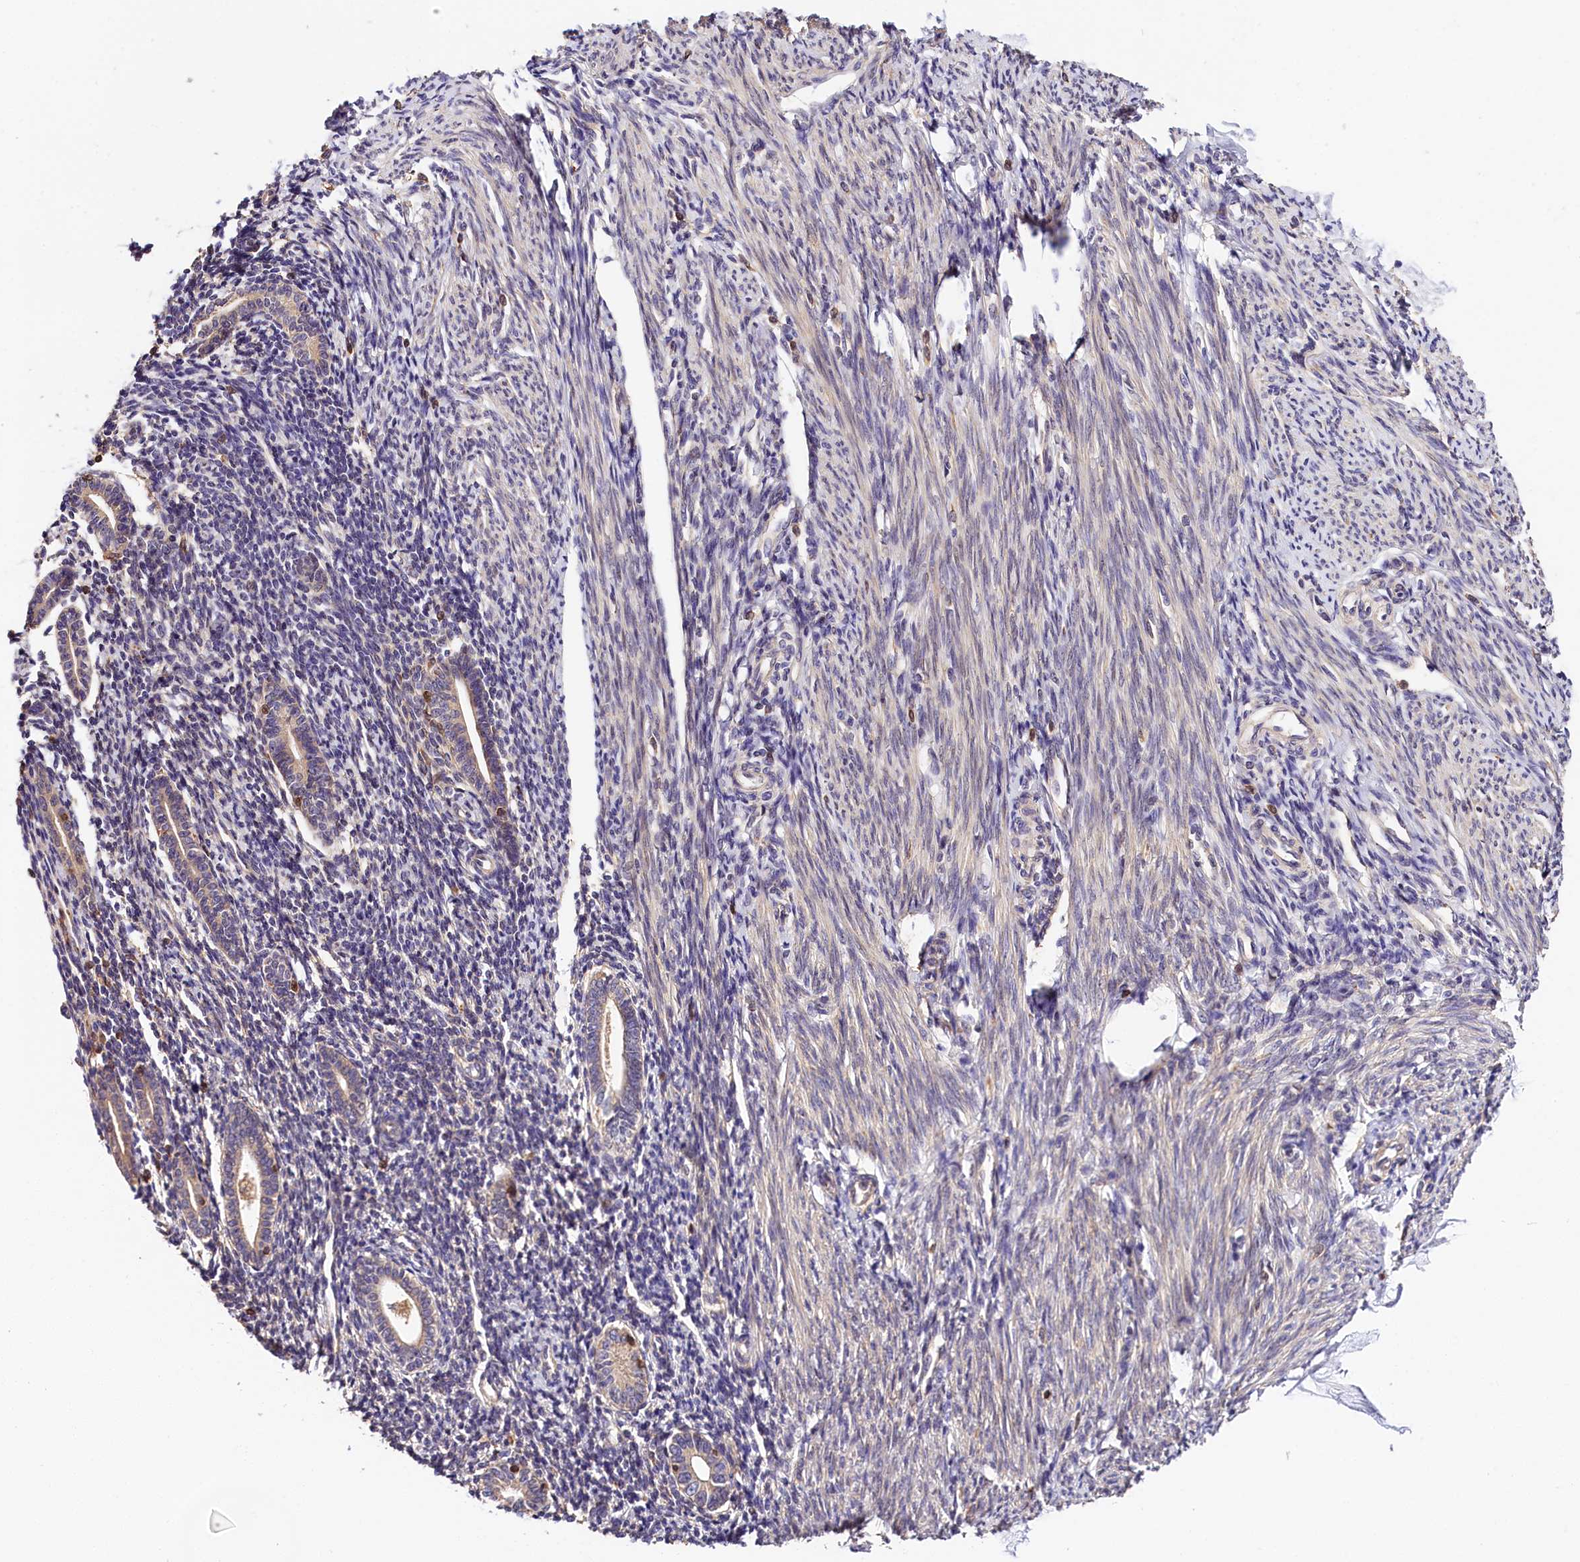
{"staining": {"intensity": "weak", "quantity": "<25%", "location": "cytoplasmic/membranous"}, "tissue": "endometrium", "cell_type": "Cells in endometrial stroma", "image_type": "normal", "snomed": [{"axis": "morphology", "description": "Normal tissue, NOS"}, {"axis": "topography", "description": "Endometrium"}], "caption": "High power microscopy image of an immunohistochemistry image of unremarkable endometrium, revealing no significant staining in cells in endometrial stroma. Brightfield microscopy of immunohistochemistry (IHC) stained with DAB (brown) and hematoxylin (blue), captured at high magnification.", "gene": "KPTN", "patient": {"sex": "female", "age": 56}}